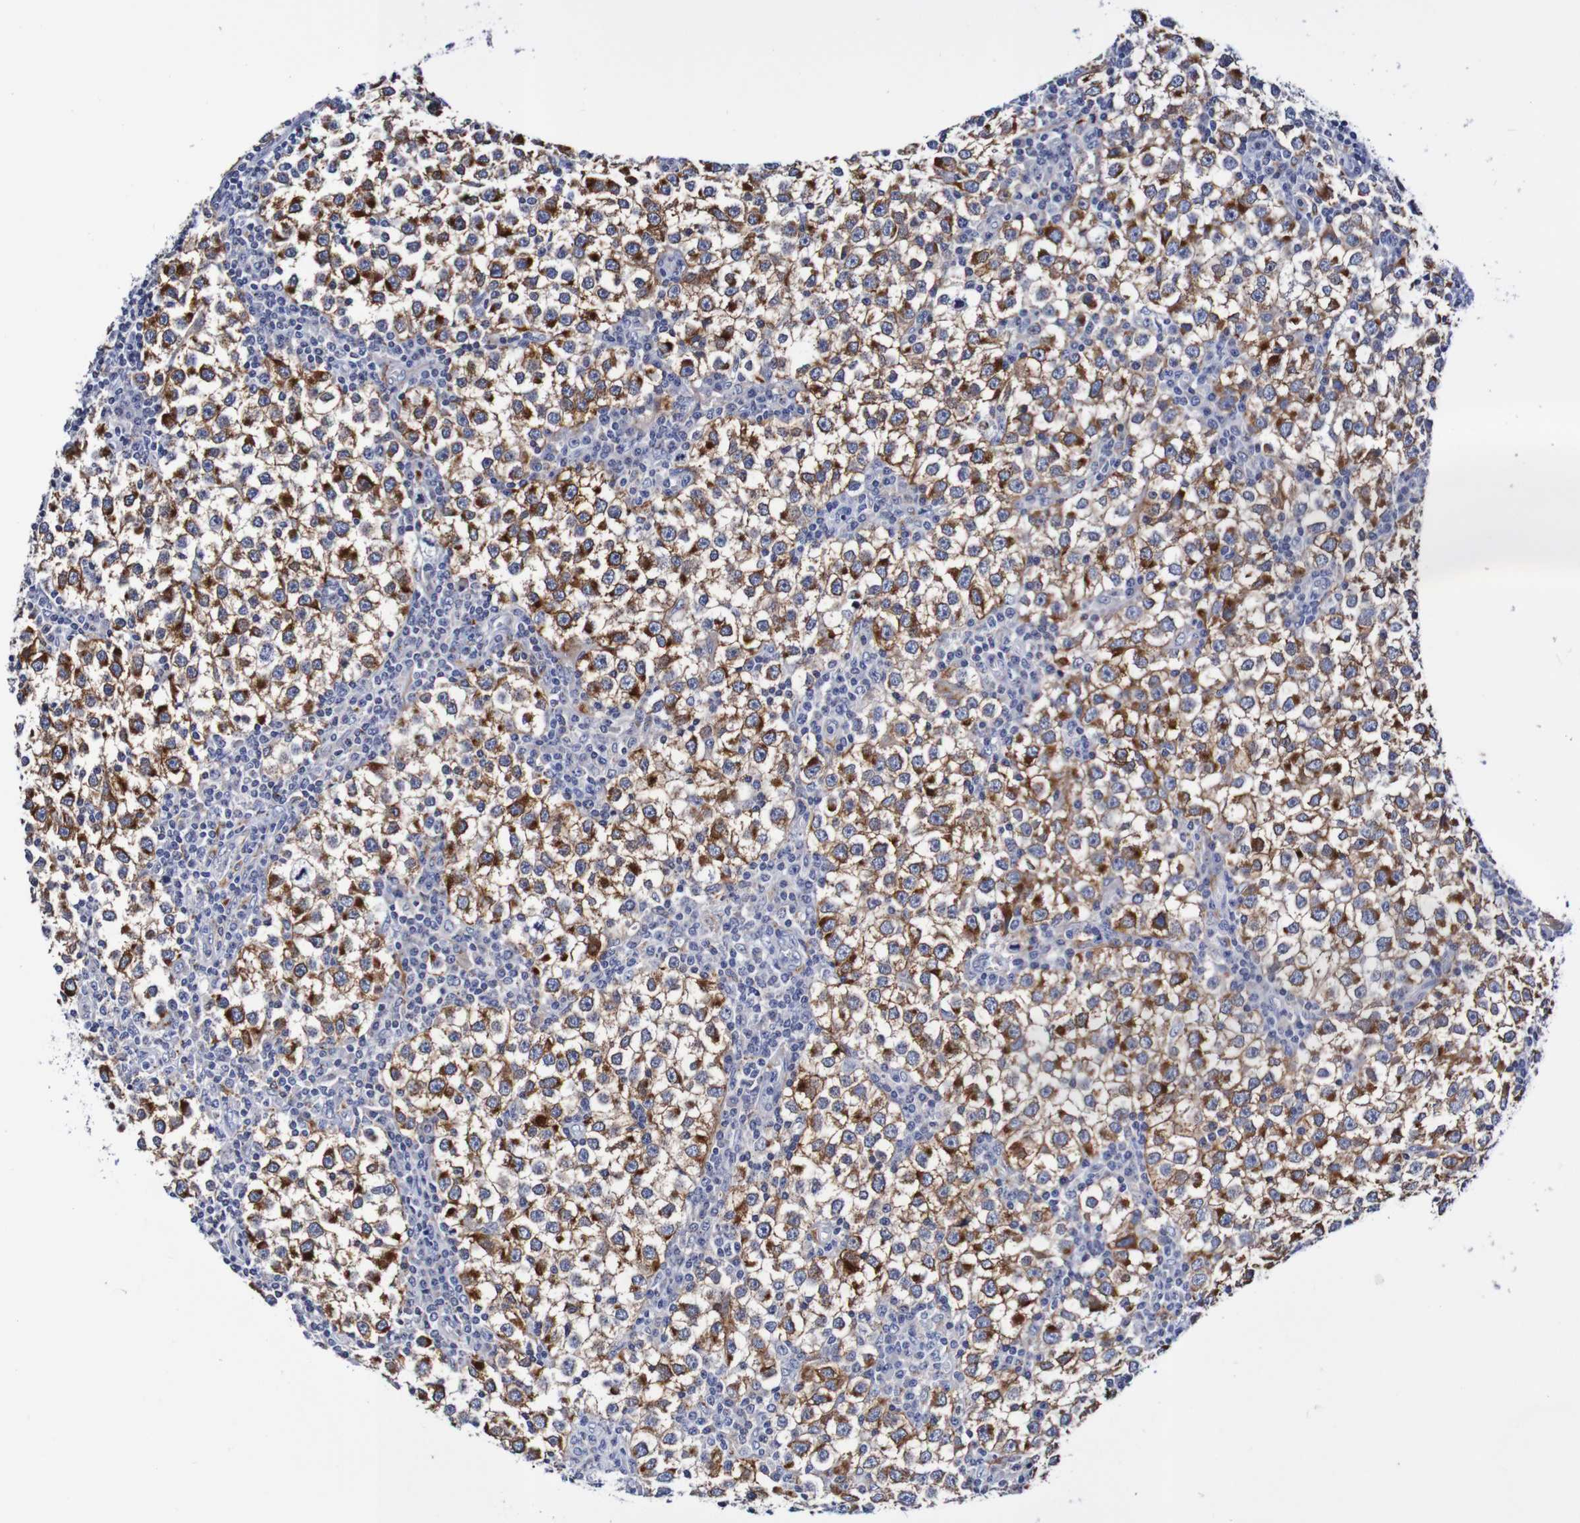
{"staining": {"intensity": "moderate", "quantity": ">75%", "location": "cytoplasmic/membranous"}, "tissue": "testis cancer", "cell_type": "Tumor cells", "image_type": "cancer", "snomed": [{"axis": "morphology", "description": "Seminoma, NOS"}, {"axis": "topography", "description": "Testis"}], "caption": "The histopathology image reveals staining of testis seminoma, revealing moderate cytoplasmic/membranous protein positivity (brown color) within tumor cells.", "gene": "SEZ6", "patient": {"sex": "male", "age": 65}}